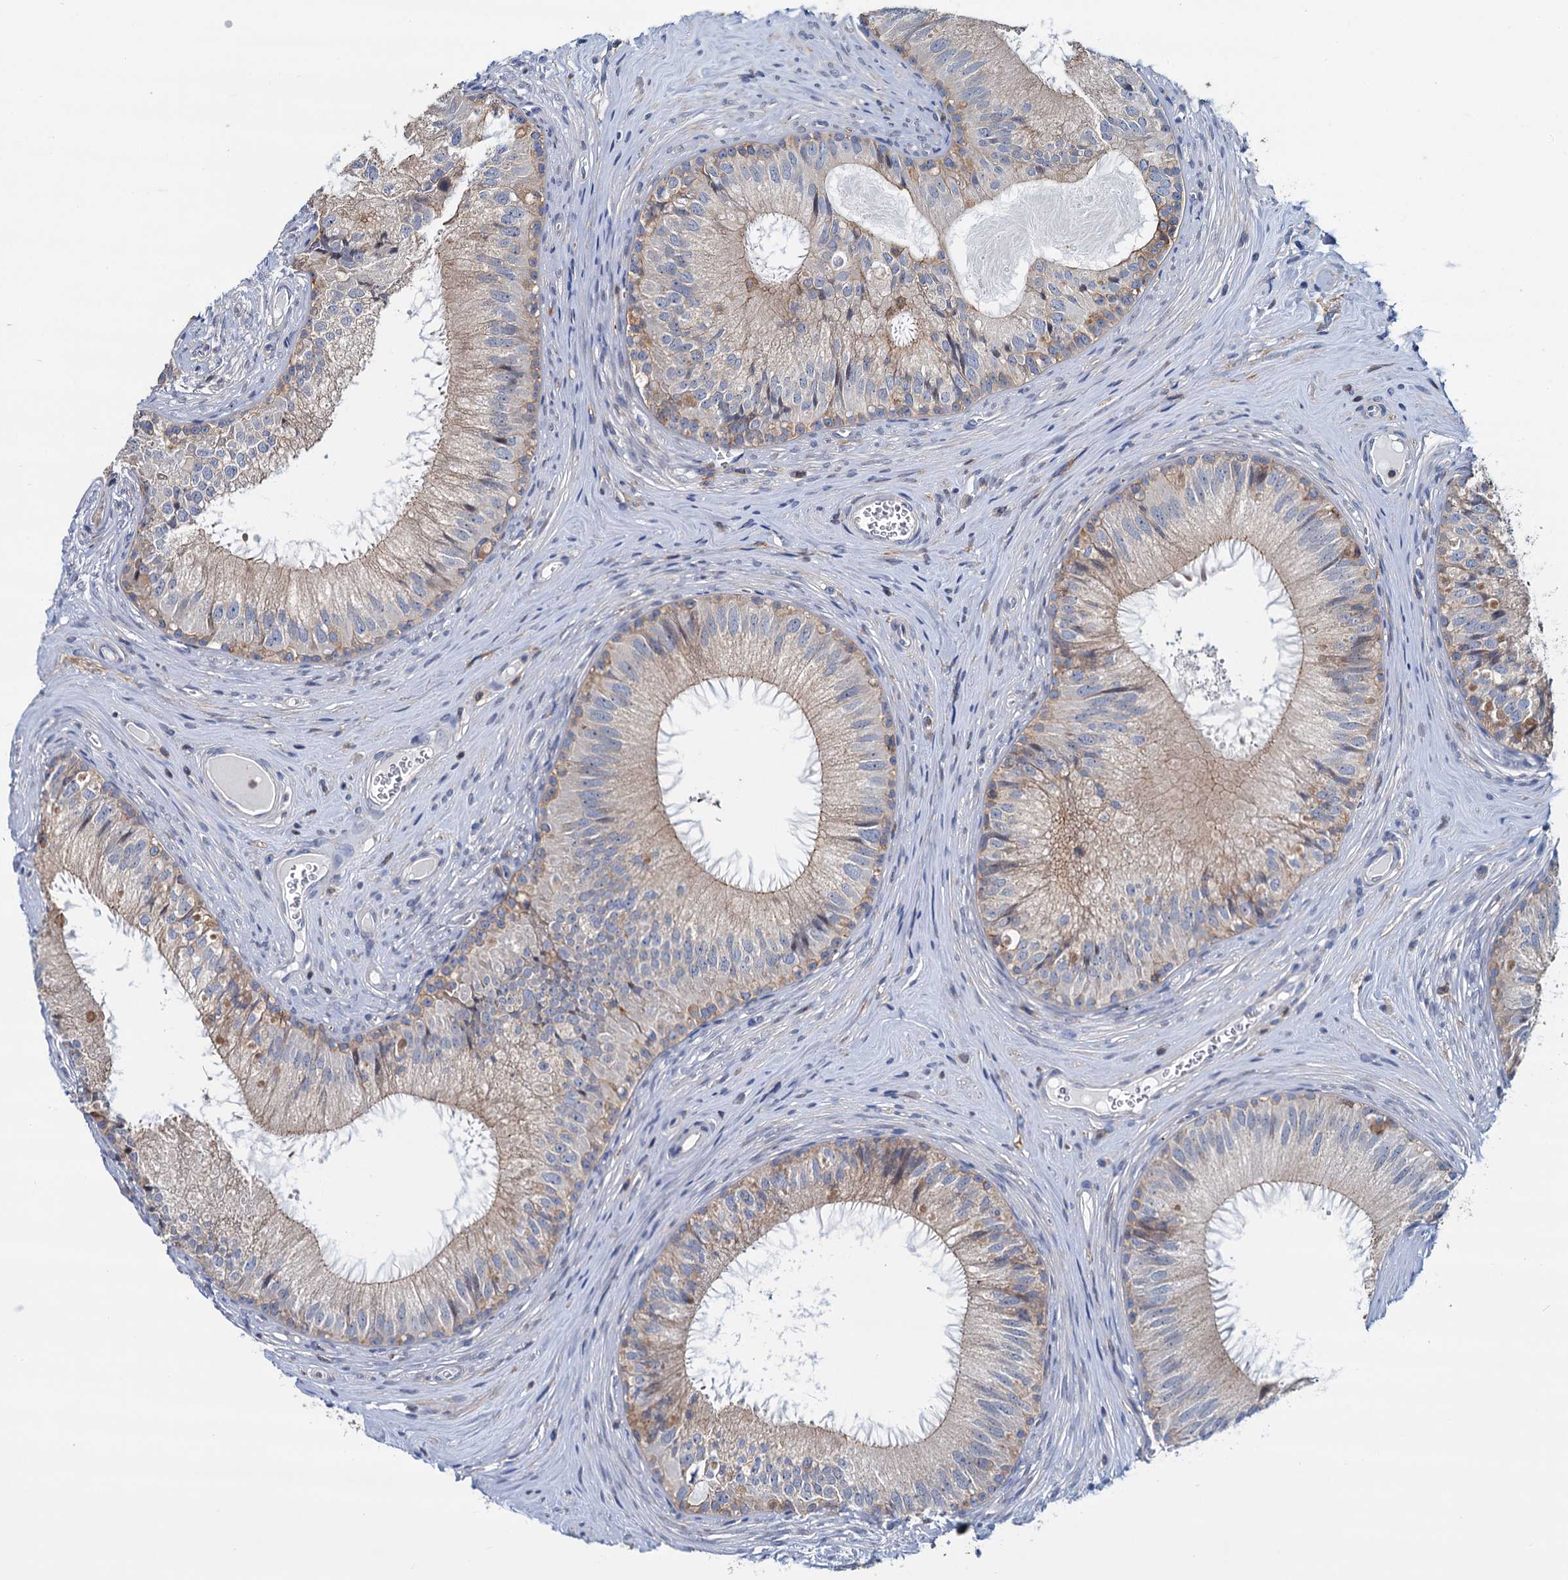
{"staining": {"intensity": "moderate", "quantity": "25%-75%", "location": "cytoplasmic/membranous"}, "tissue": "epididymis", "cell_type": "Glandular cells", "image_type": "normal", "snomed": [{"axis": "morphology", "description": "Normal tissue, NOS"}, {"axis": "topography", "description": "Epididymis"}], "caption": "Brown immunohistochemical staining in normal human epididymis shows moderate cytoplasmic/membranous staining in approximately 25%-75% of glandular cells. (Stains: DAB (3,3'-diaminobenzidine) in brown, nuclei in blue, Microscopy: brightfield microscopy at high magnification).", "gene": "LRCH4", "patient": {"sex": "male", "age": 46}}